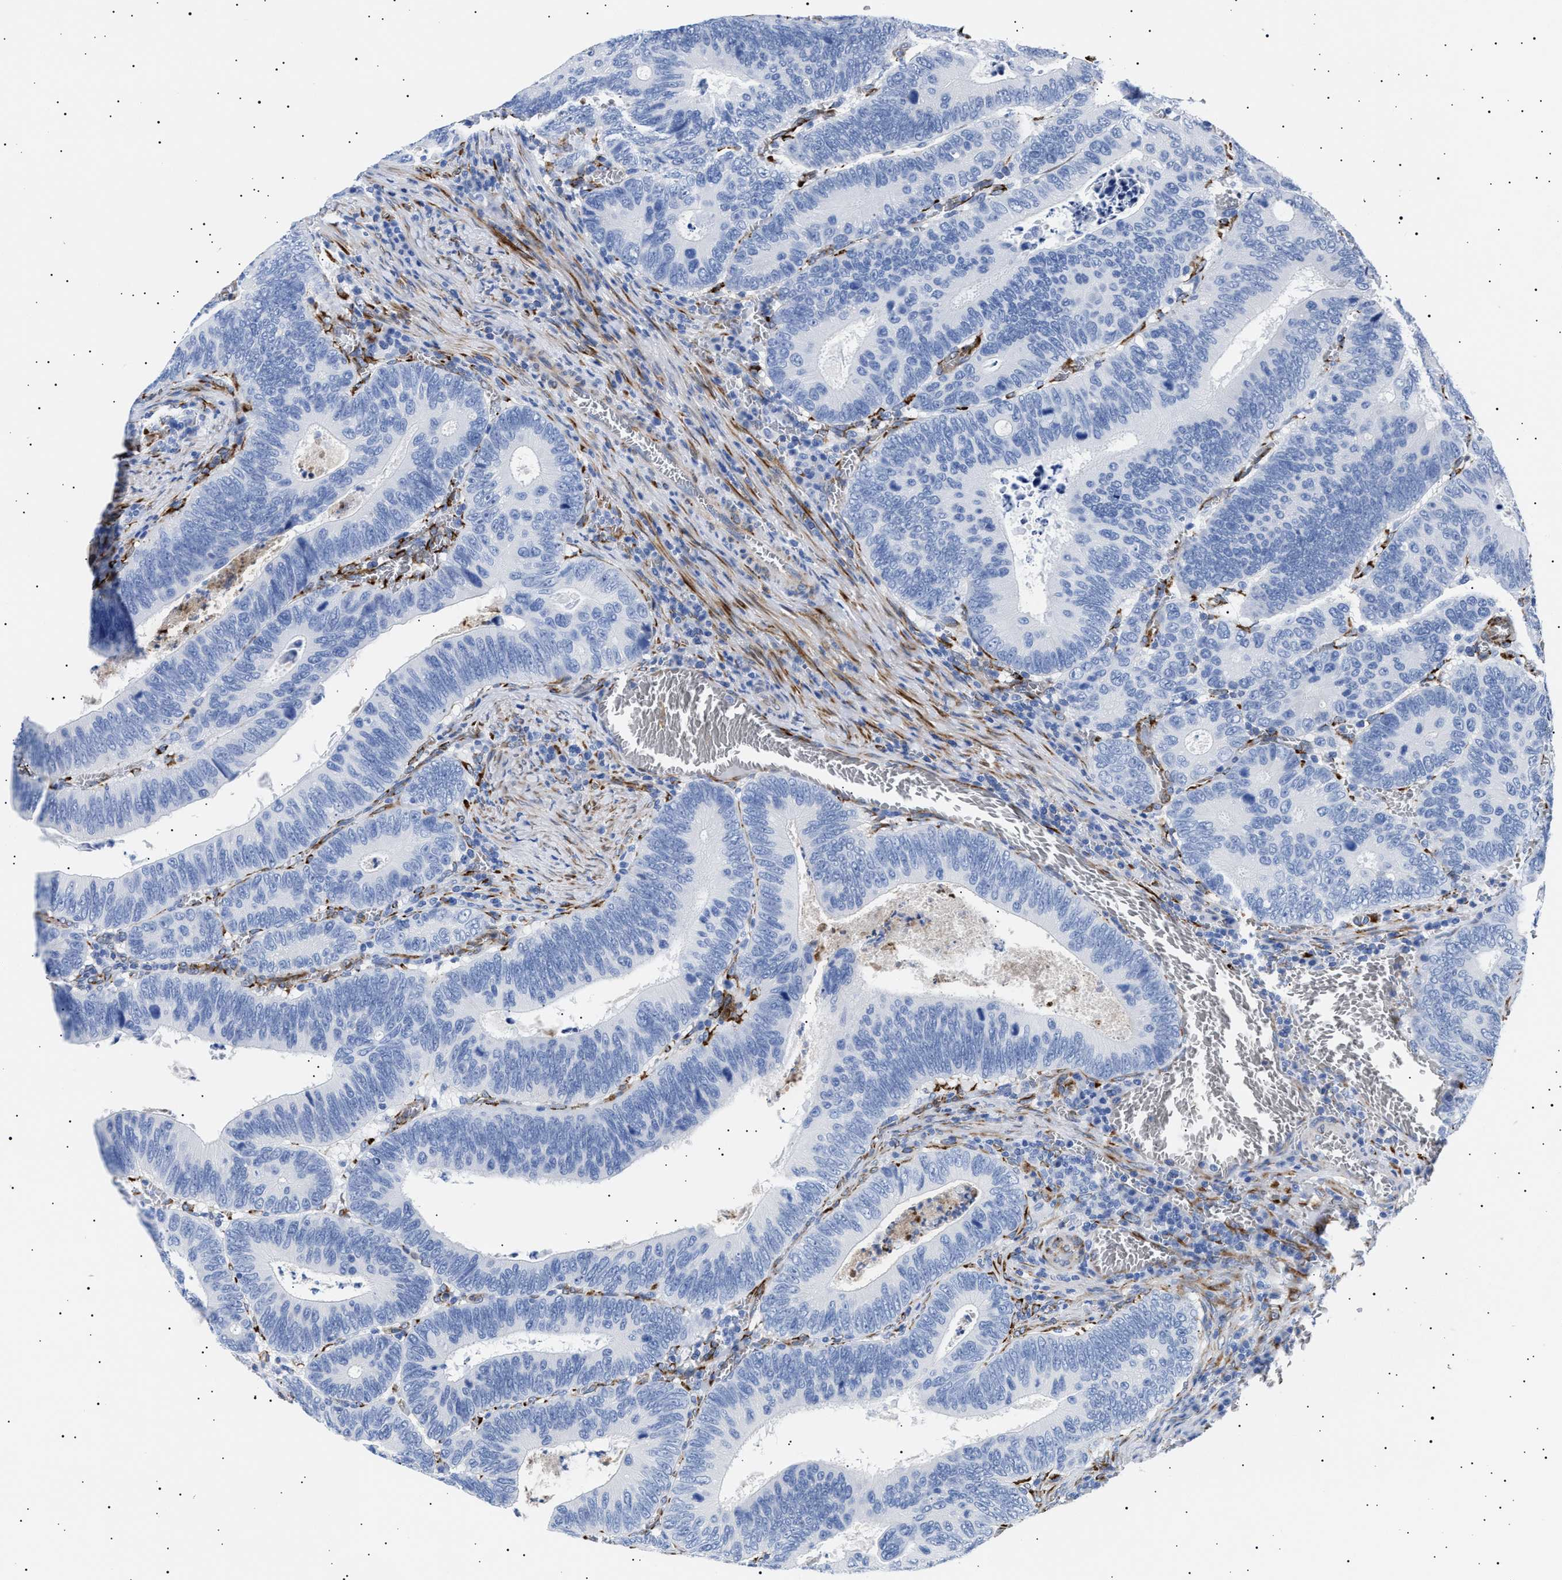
{"staining": {"intensity": "negative", "quantity": "none", "location": "none"}, "tissue": "colorectal cancer", "cell_type": "Tumor cells", "image_type": "cancer", "snomed": [{"axis": "morphology", "description": "Inflammation, NOS"}, {"axis": "morphology", "description": "Adenocarcinoma, NOS"}, {"axis": "topography", "description": "Colon"}], "caption": "Immunohistochemistry (IHC) image of neoplastic tissue: human colorectal cancer stained with DAB (3,3'-diaminobenzidine) shows no significant protein staining in tumor cells. (Brightfield microscopy of DAB (3,3'-diaminobenzidine) IHC at high magnification).", "gene": "HEMGN", "patient": {"sex": "male", "age": 72}}